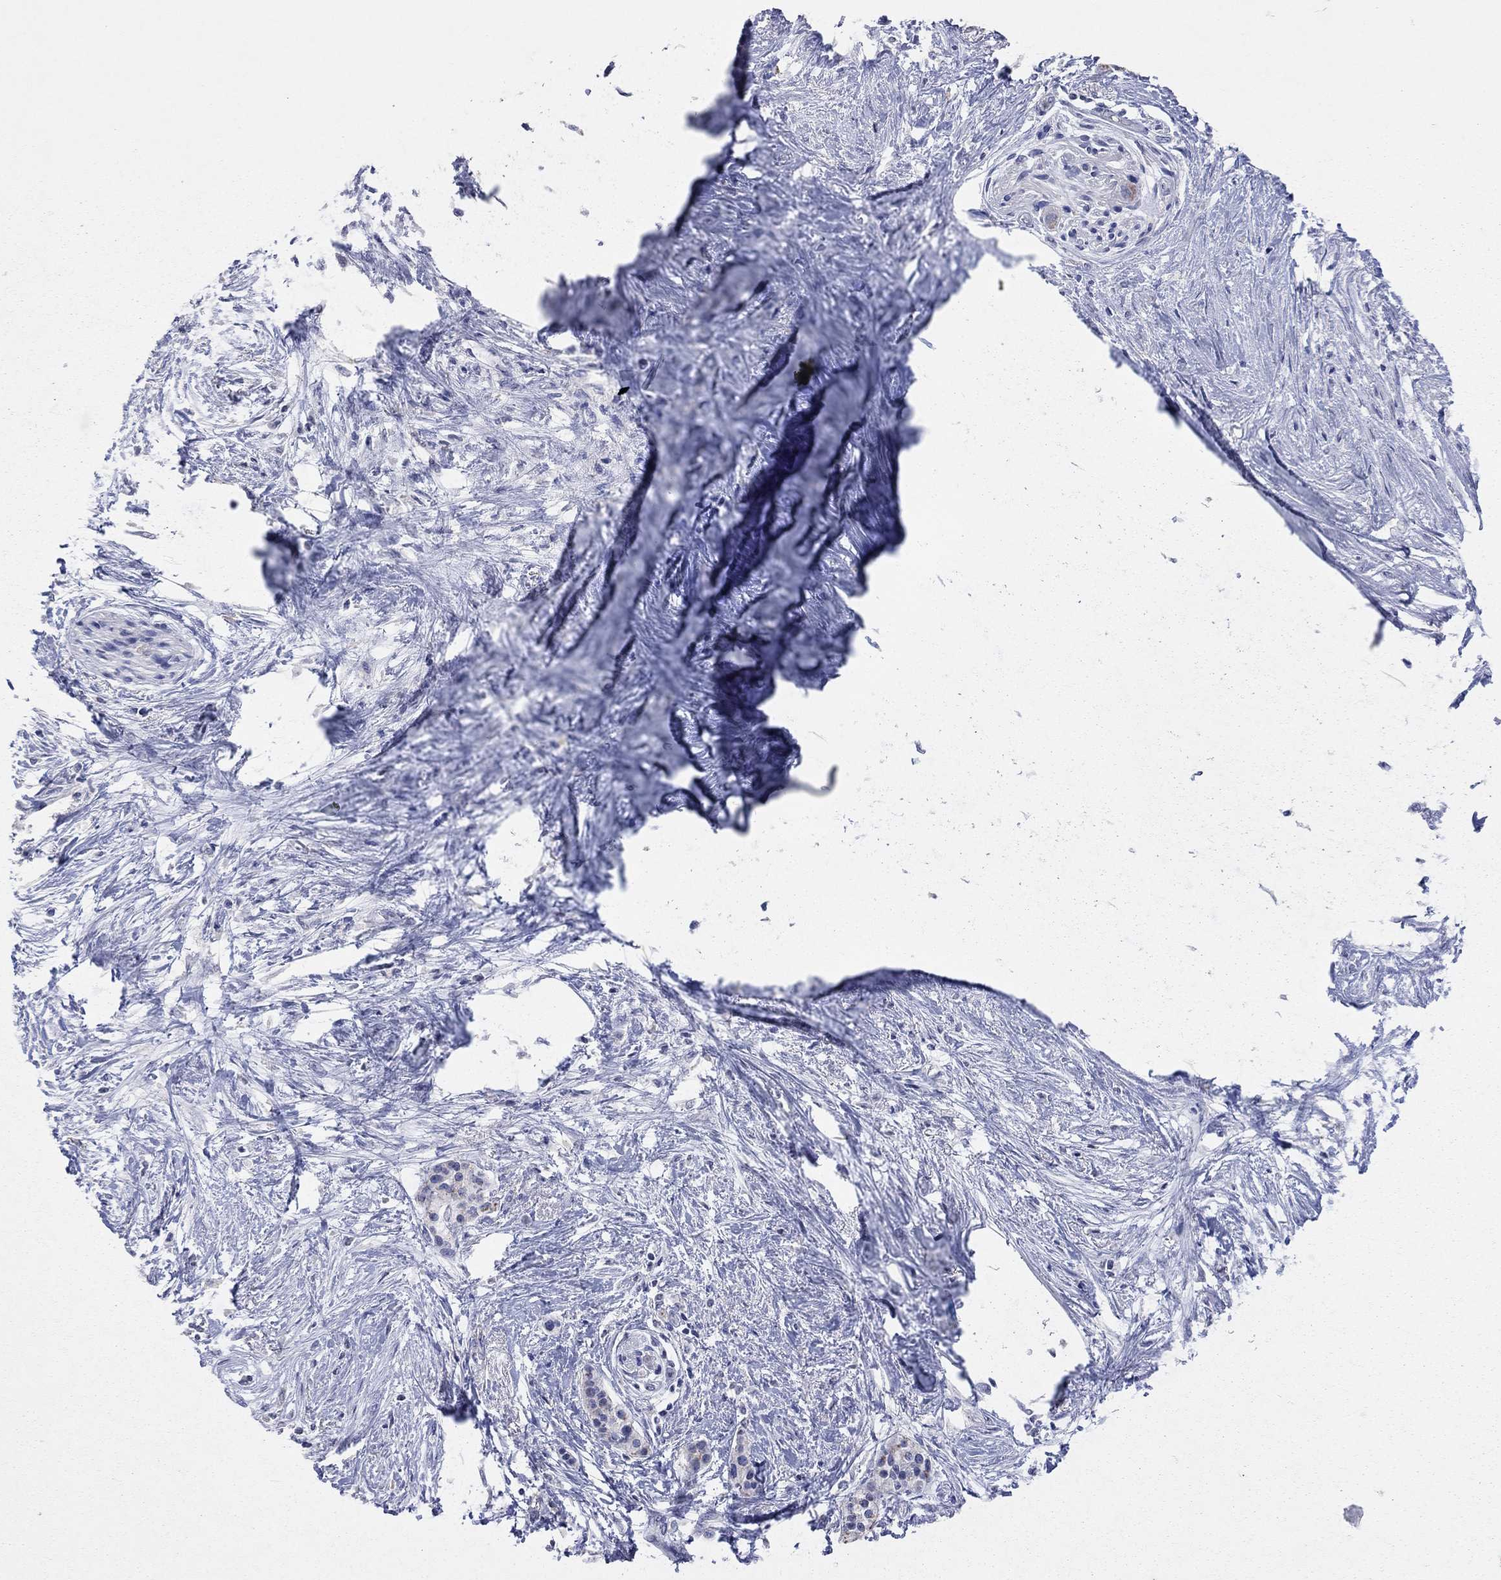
{"staining": {"intensity": "negative", "quantity": "none", "location": "none"}, "tissue": "pancreatic cancer", "cell_type": "Tumor cells", "image_type": "cancer", "snomed": [{"axis": "morphology", "description": "Normal tissue, NOS"}, {"axis": "morphology", "description": "Adenocarcinoma, NOS"}, {"axis": "topography", "description": "Pancreas"}, {"axis": "topography", "description": "Duodenum"}], "caption": "Pancreatic cancer (adenocarcinoma) was stained to show a protein in brown. There is no significant staining in tumor cells. (DAB (3,3'-diaminobenzidine) immunohistochemistry (IHC) visualized using brightfield microscopy, high magnification).", "gene": "MMP13", "patient": {"sex": "female", "age": 60}}